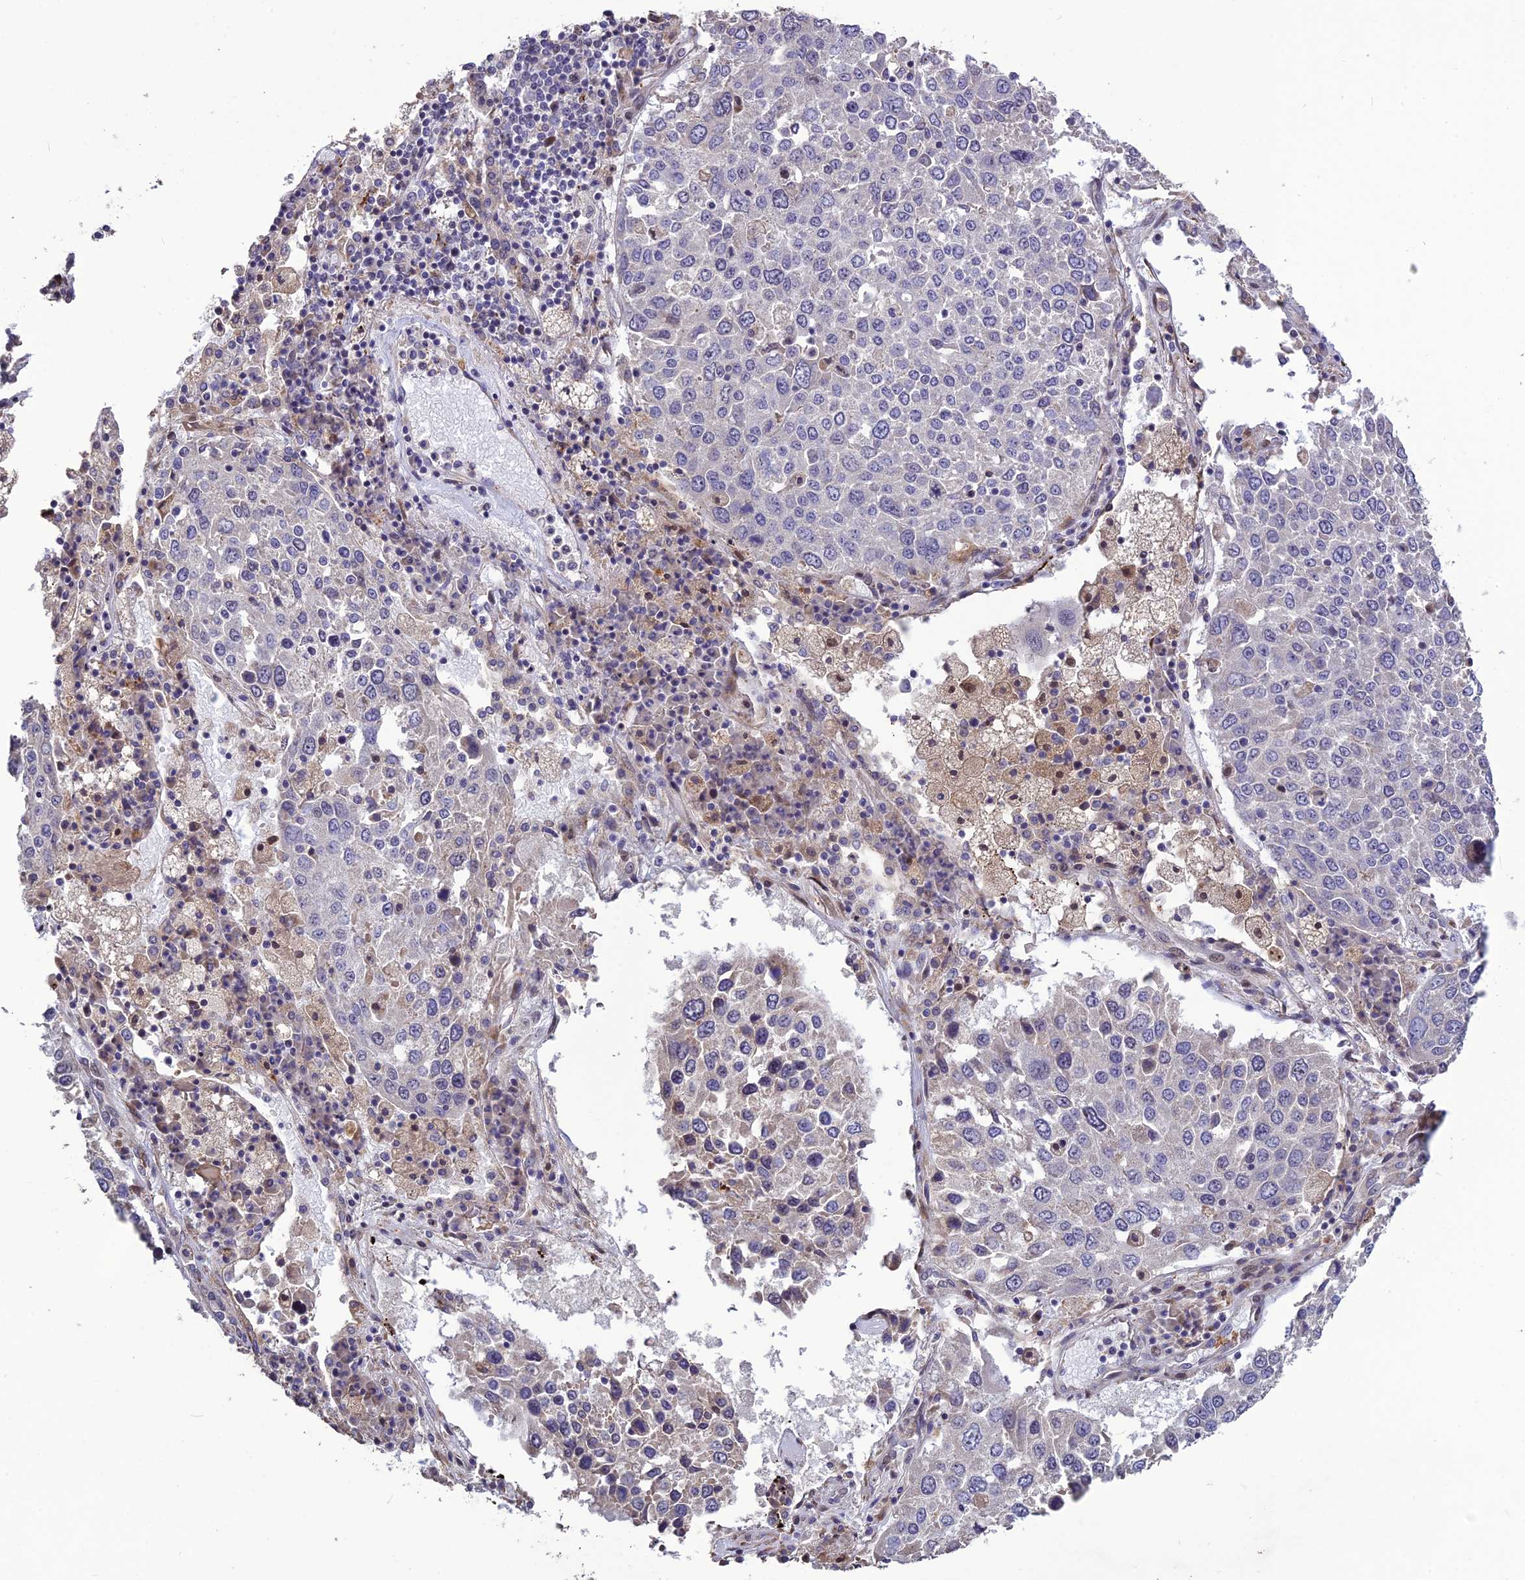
{"staining": {"intensity": "negative", "quantity": "none", "location": "none"}, "tissue": "lung cancer", "cell_type": "Tumor cells", "image_type": "cancer", "snomed": [{"axis": "morphology", "description": "Squamous cell carcinoma, NOS"}, {"axis": "topography", "description": "Lung"}], "caption": "The IHC photomicrograph has no significant expression in tumor cells of lung squamous cell carcinoma tissue.", "gene": "SPG21", "patient": {"sex": "male", "age": 65}}